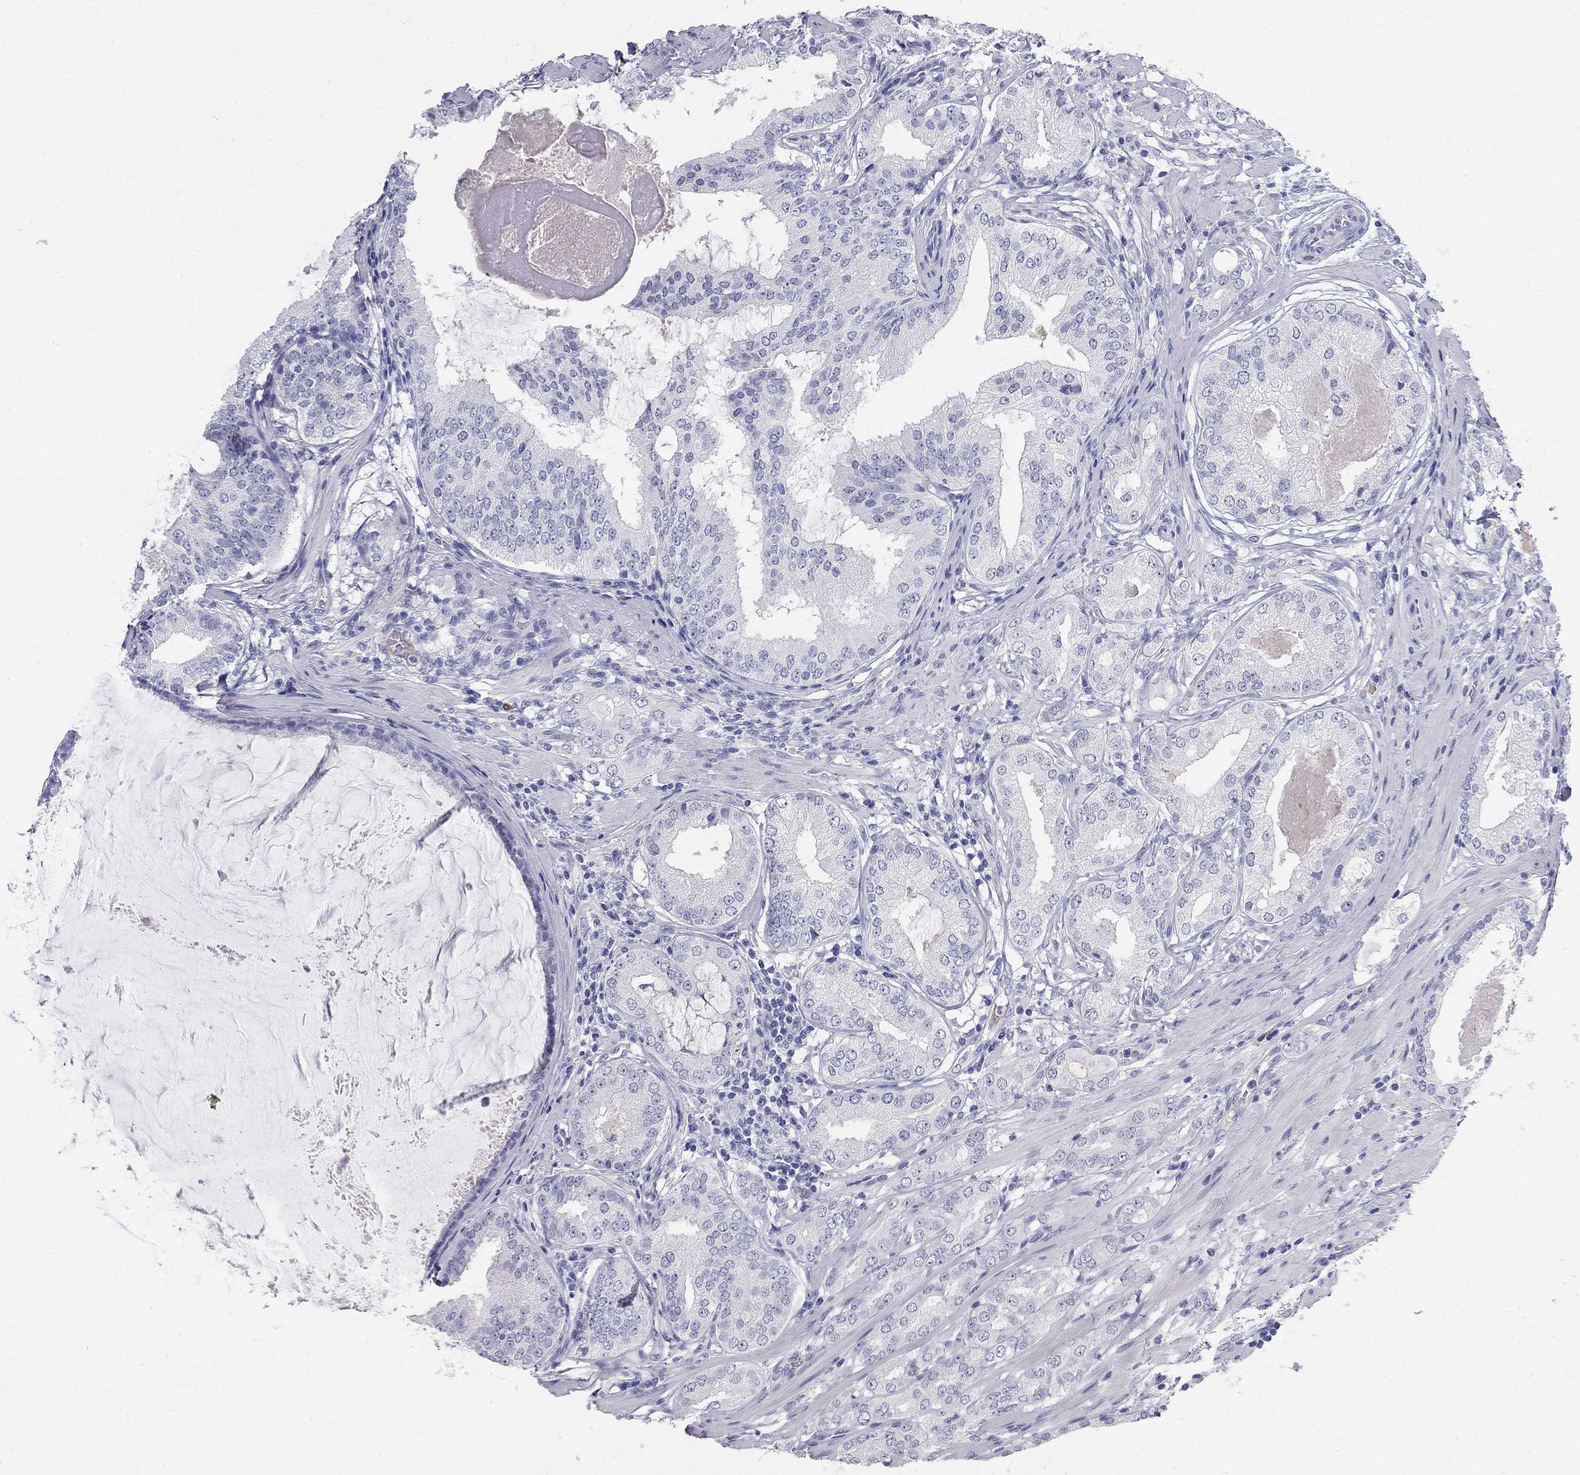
{"staining": {"intensity": "negative", "quantity": "none", "location": "none"}, "tissue": "prostate cancer", "cell_type": "Tumor cells", "image_type": "cancer", "snomed": [{"axis": "morphology", "description": "Adenocarcinoma, High grade"}, {"axis": "topography", "description": "Prostate and seminal vesicle, NOS"}], "caption": "This is an immunohistochemistry (IHC) photomicrograph of prostate cancer (high-grade adenocarcinoma). There is no expression in tumor cells.", "gene": "PHOX2B", "patient": {"sex": "male", "age": 62}}